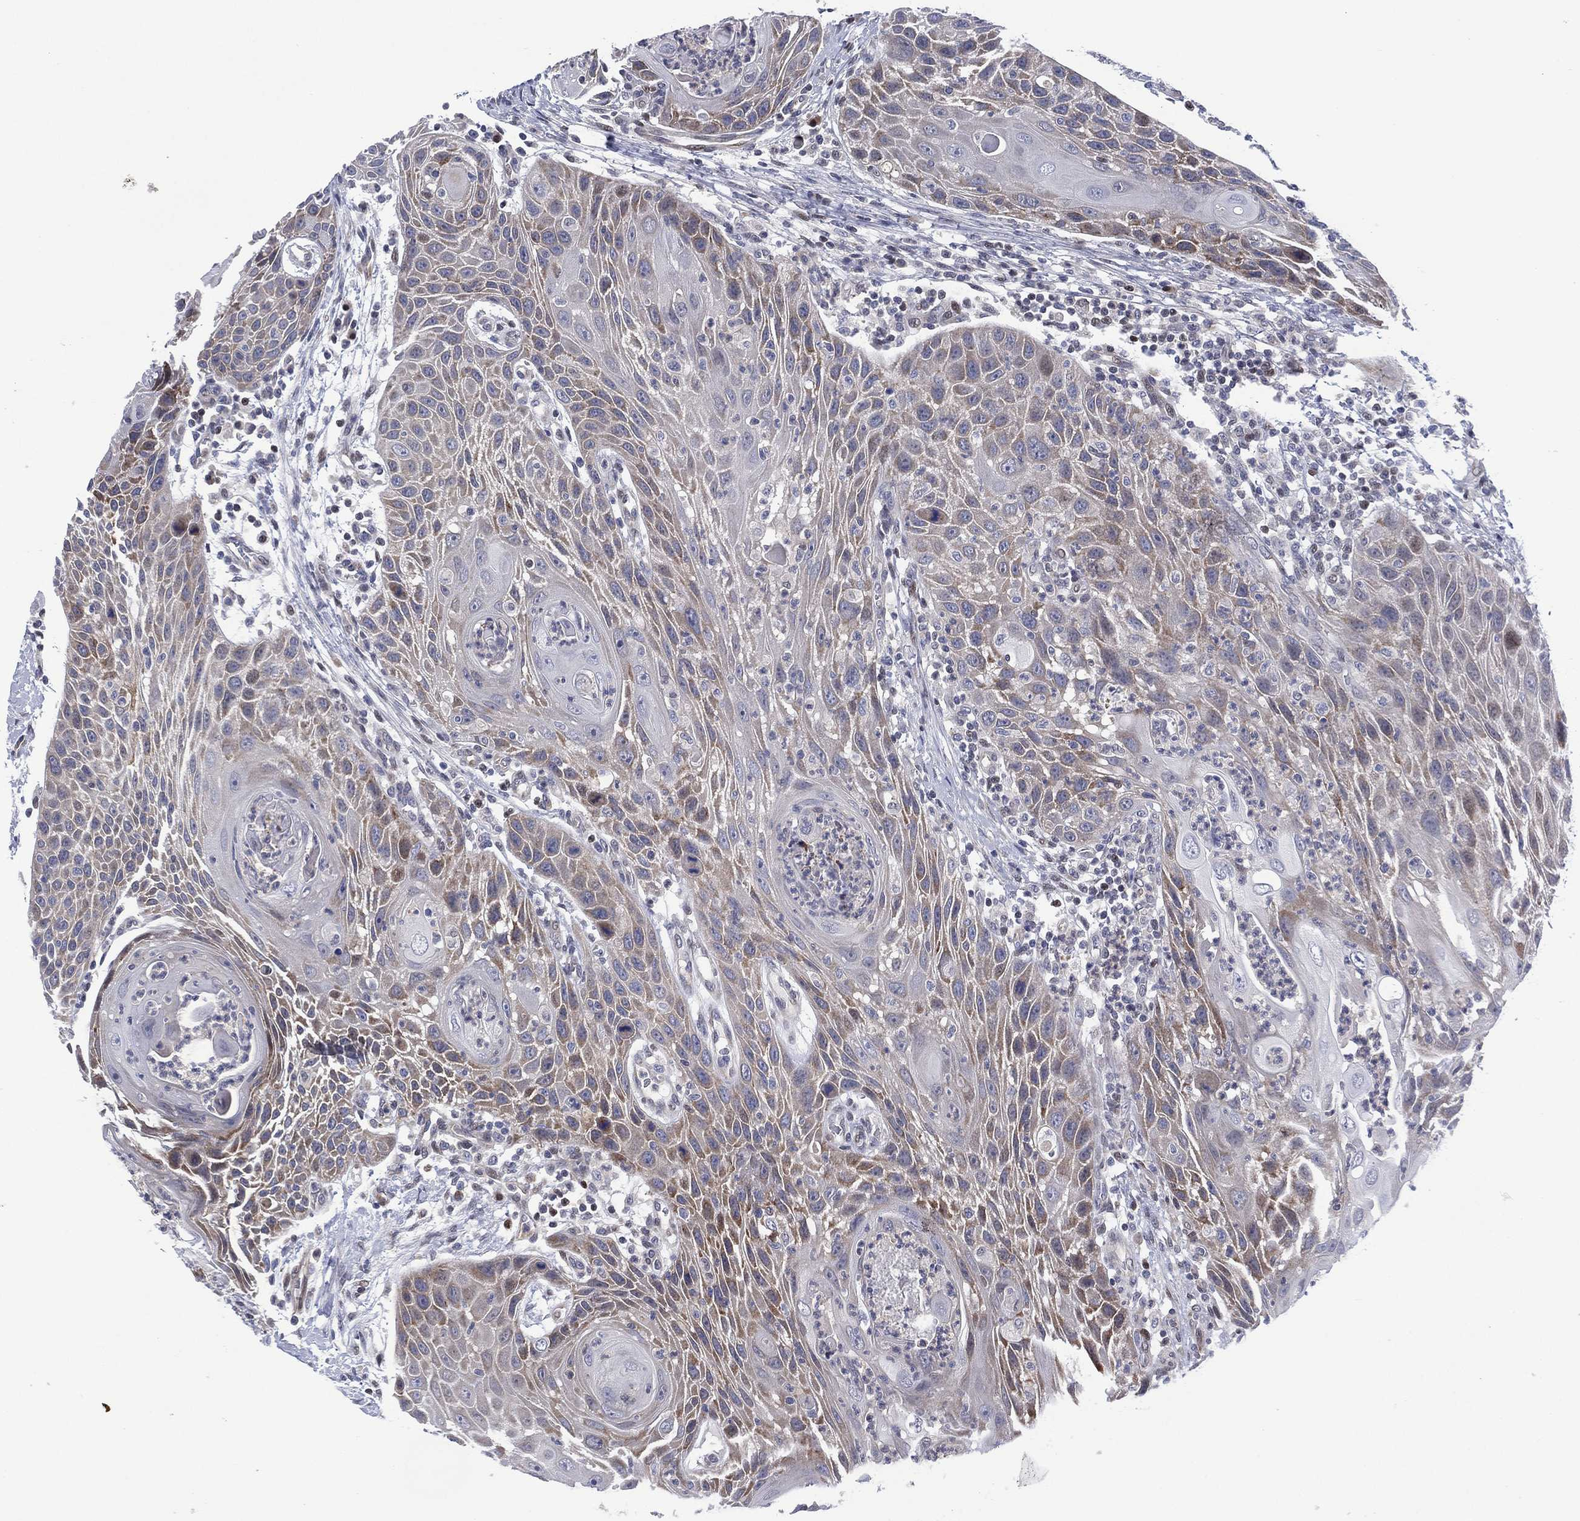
{"staining": {"intensity": "weak", "quantity": "25%-75%", "location": "cytoplasmic/membranous"}, "tissue": "head and neck cancer", "cell_type": "Tumor cells", "image_type": "cancer", "snomed": [{"axis": "morphology", "description": "Squamous cell carcinoma, NOS"}, {"axis": "topography", "description": "Head-Neck"}], "caption": "Immunohistochemical staining of human head and neck squamous cell carcinoma demonstrates low levels of weak cytoplasmic/membranous protein staining in approximately 25%-75% of tumor cells.", "gene": "SLC4A4", "patient": {"sex": "male", "age": 69}}